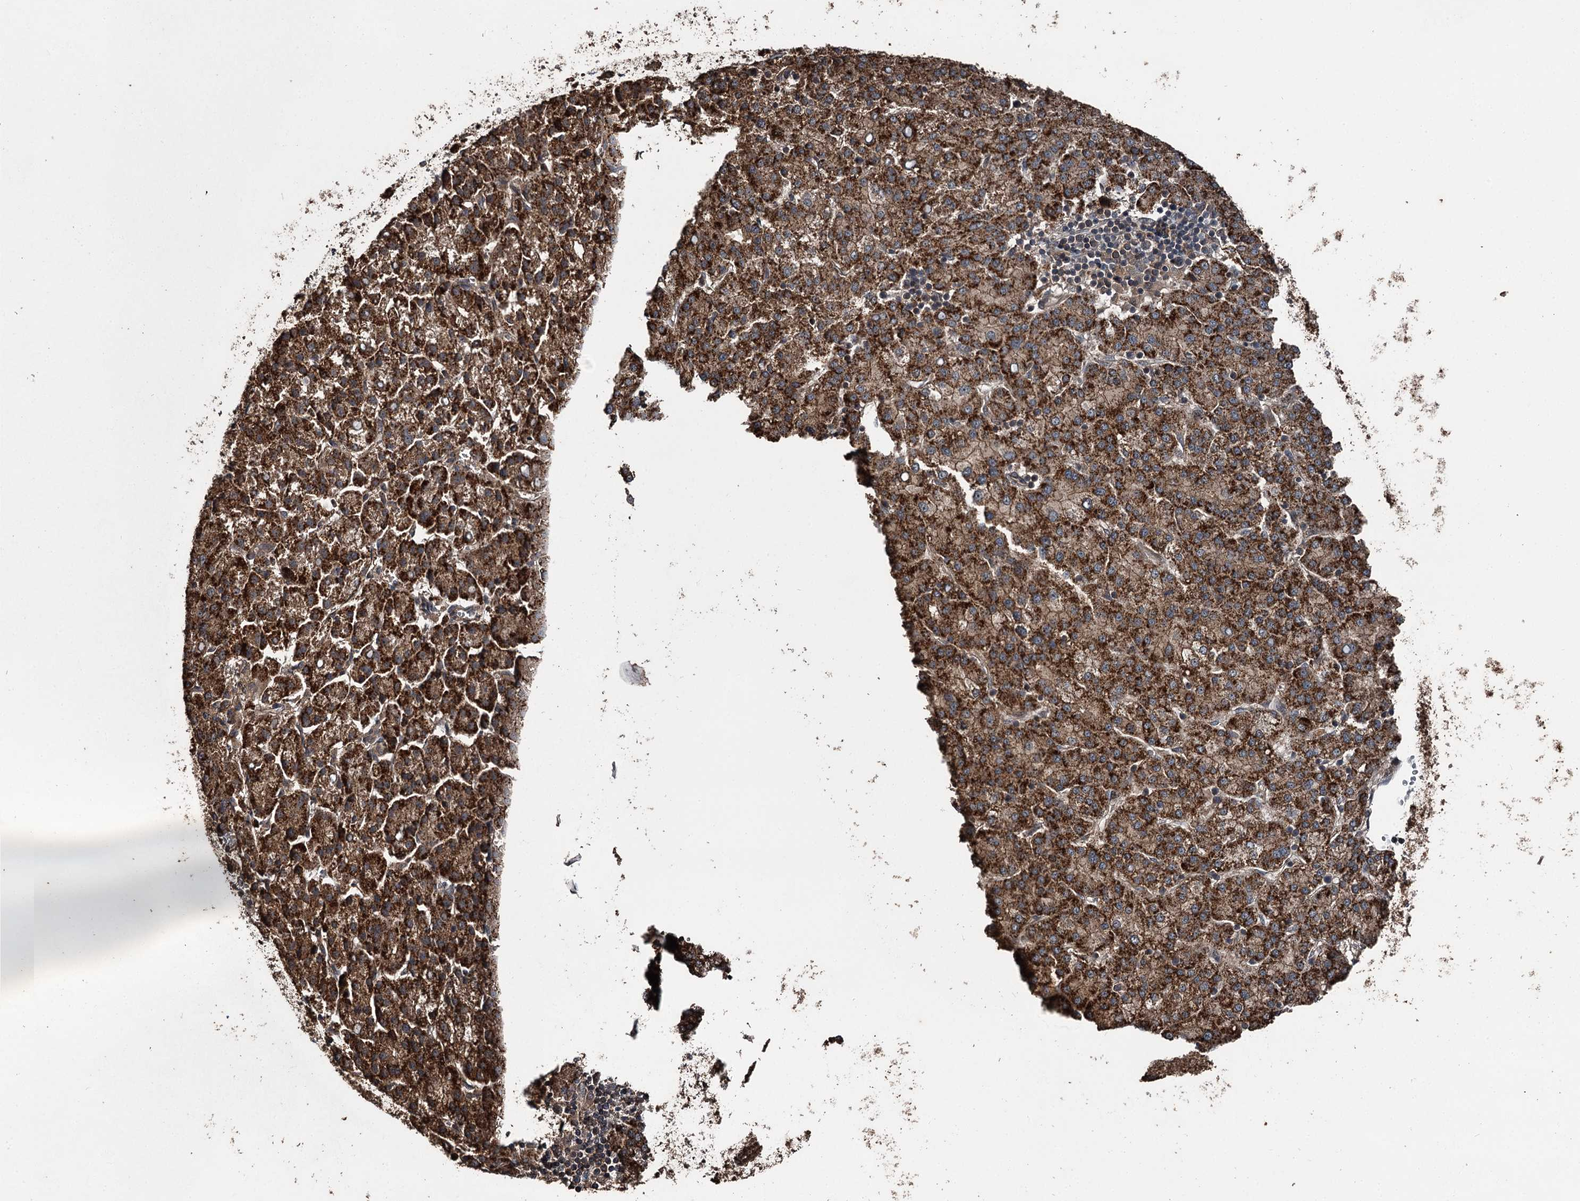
{"staining": {"intensity": "strong", "quantity": ">75%", "location": "cytoplasmic/membranous"}, "tissue": "liver cancer", "cell_type": "Tumor cells", "image_type": "cancer", "snomed": [{"axis": "morphology", "description": "Carcinoma, Hepatocellular, NOS"}, {"axis": "topography", "description": "Liver"}], "caption": "Strong cytoplasmic/membranous staining for a protein is present in approximately >75% of tumor cells of liver cancer (hepatocellular carcinoma) using IHC.", "gene": "RAB21", "patient": {"sex": "female", "age": 58}}